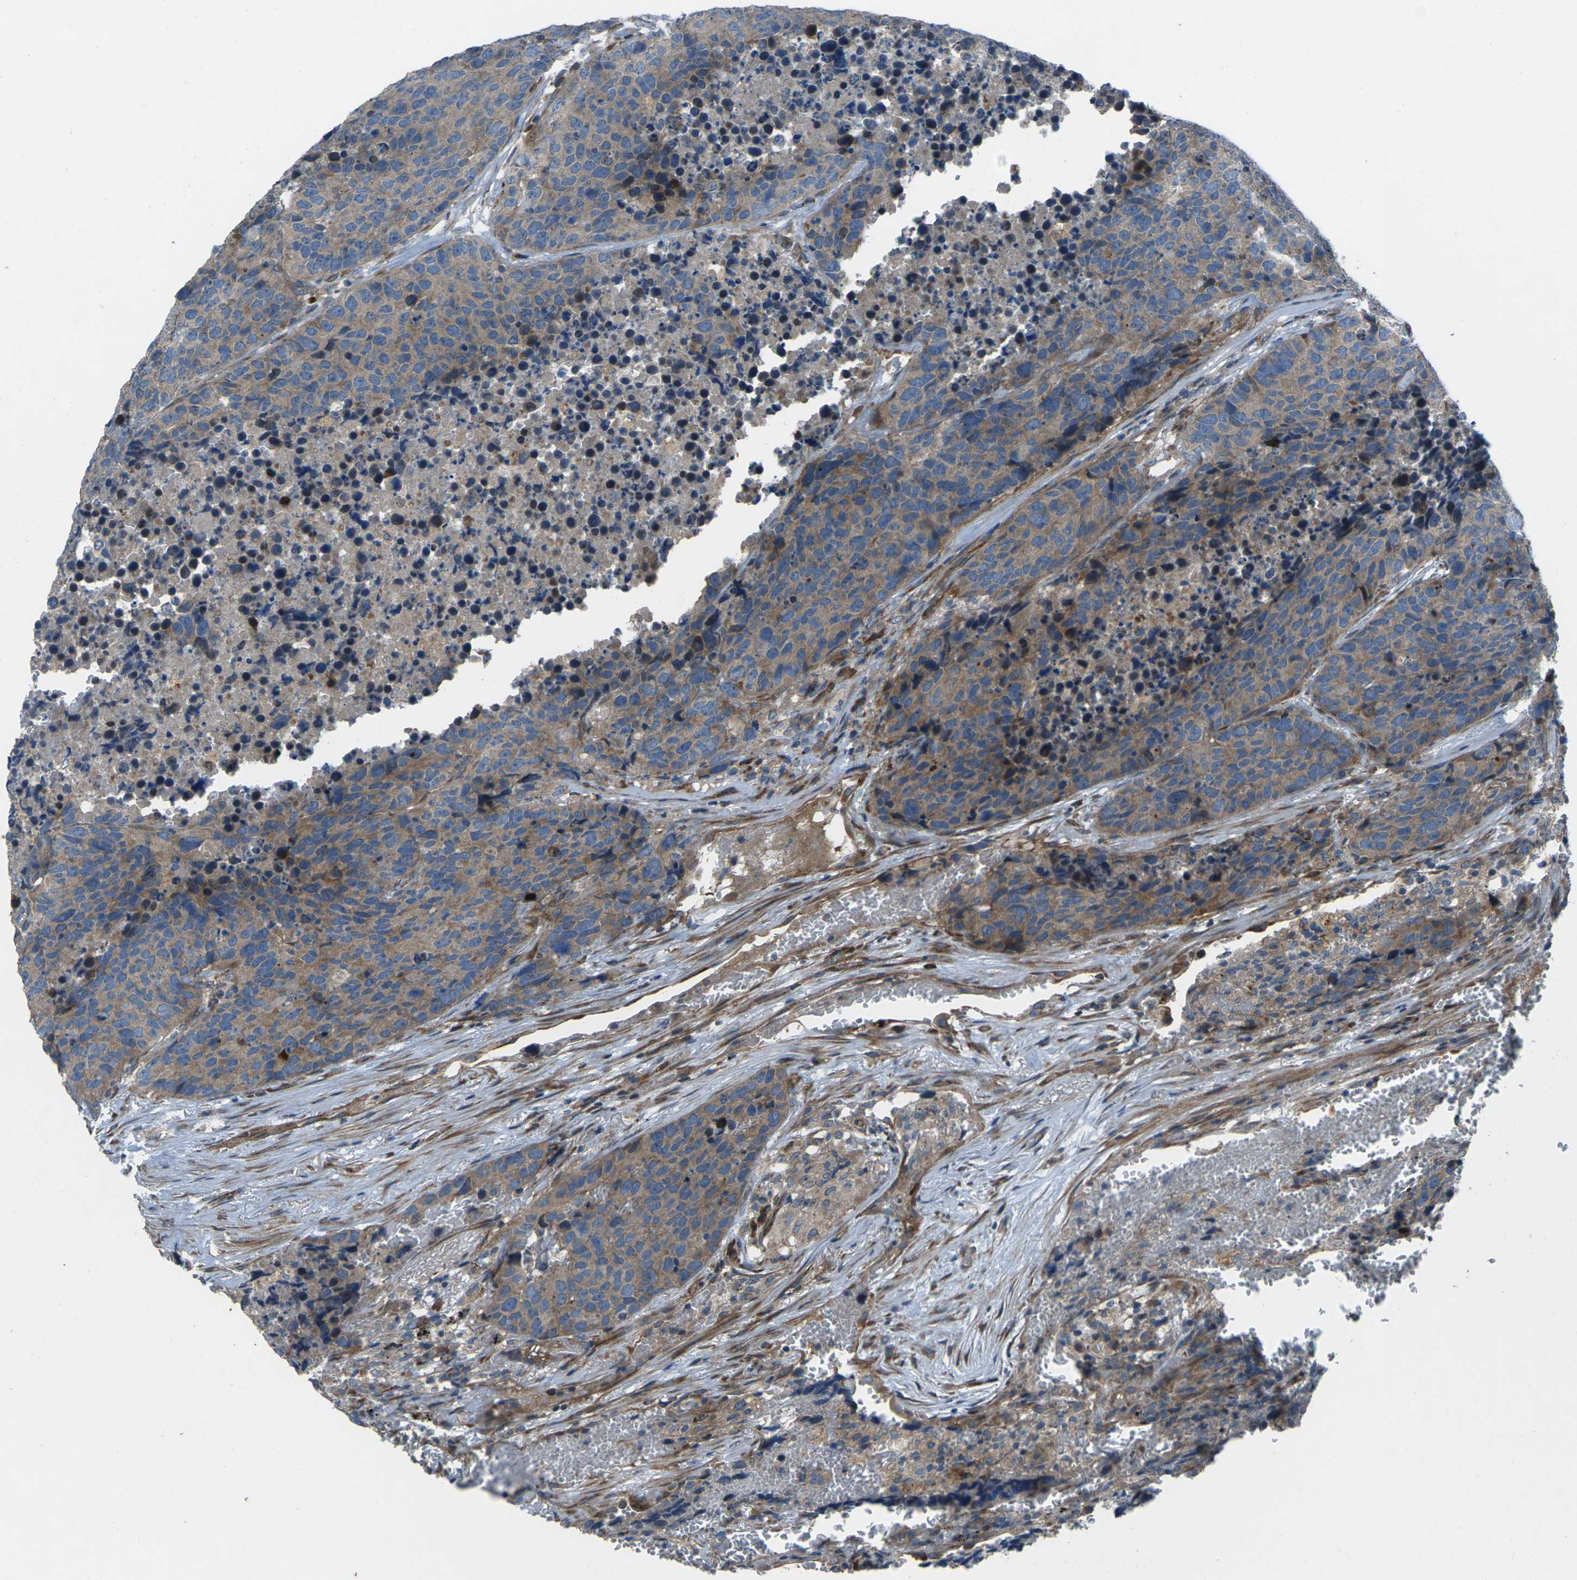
{"staining": {"intensity": "moderate", "quantity": ">75%", "location": "cytoplasmic/membranous"}, "tissue": "carcinoid", "cell_type": "Tumor cells", "image_type": "cancer", "snomed": [{"axis": "morphology", "description": "Carcinoid, malignant, NOS"}, {"axis": "topography", "description": "Lung"}], "caption": "About >75% of tumor cells in human carcinoid display moderate cytoplasmic/membranous protein positivity as visualized by brown immunohistochemical staining.", "gene": "EDNRA", "patient": {"sex": "male", "age": 60}}